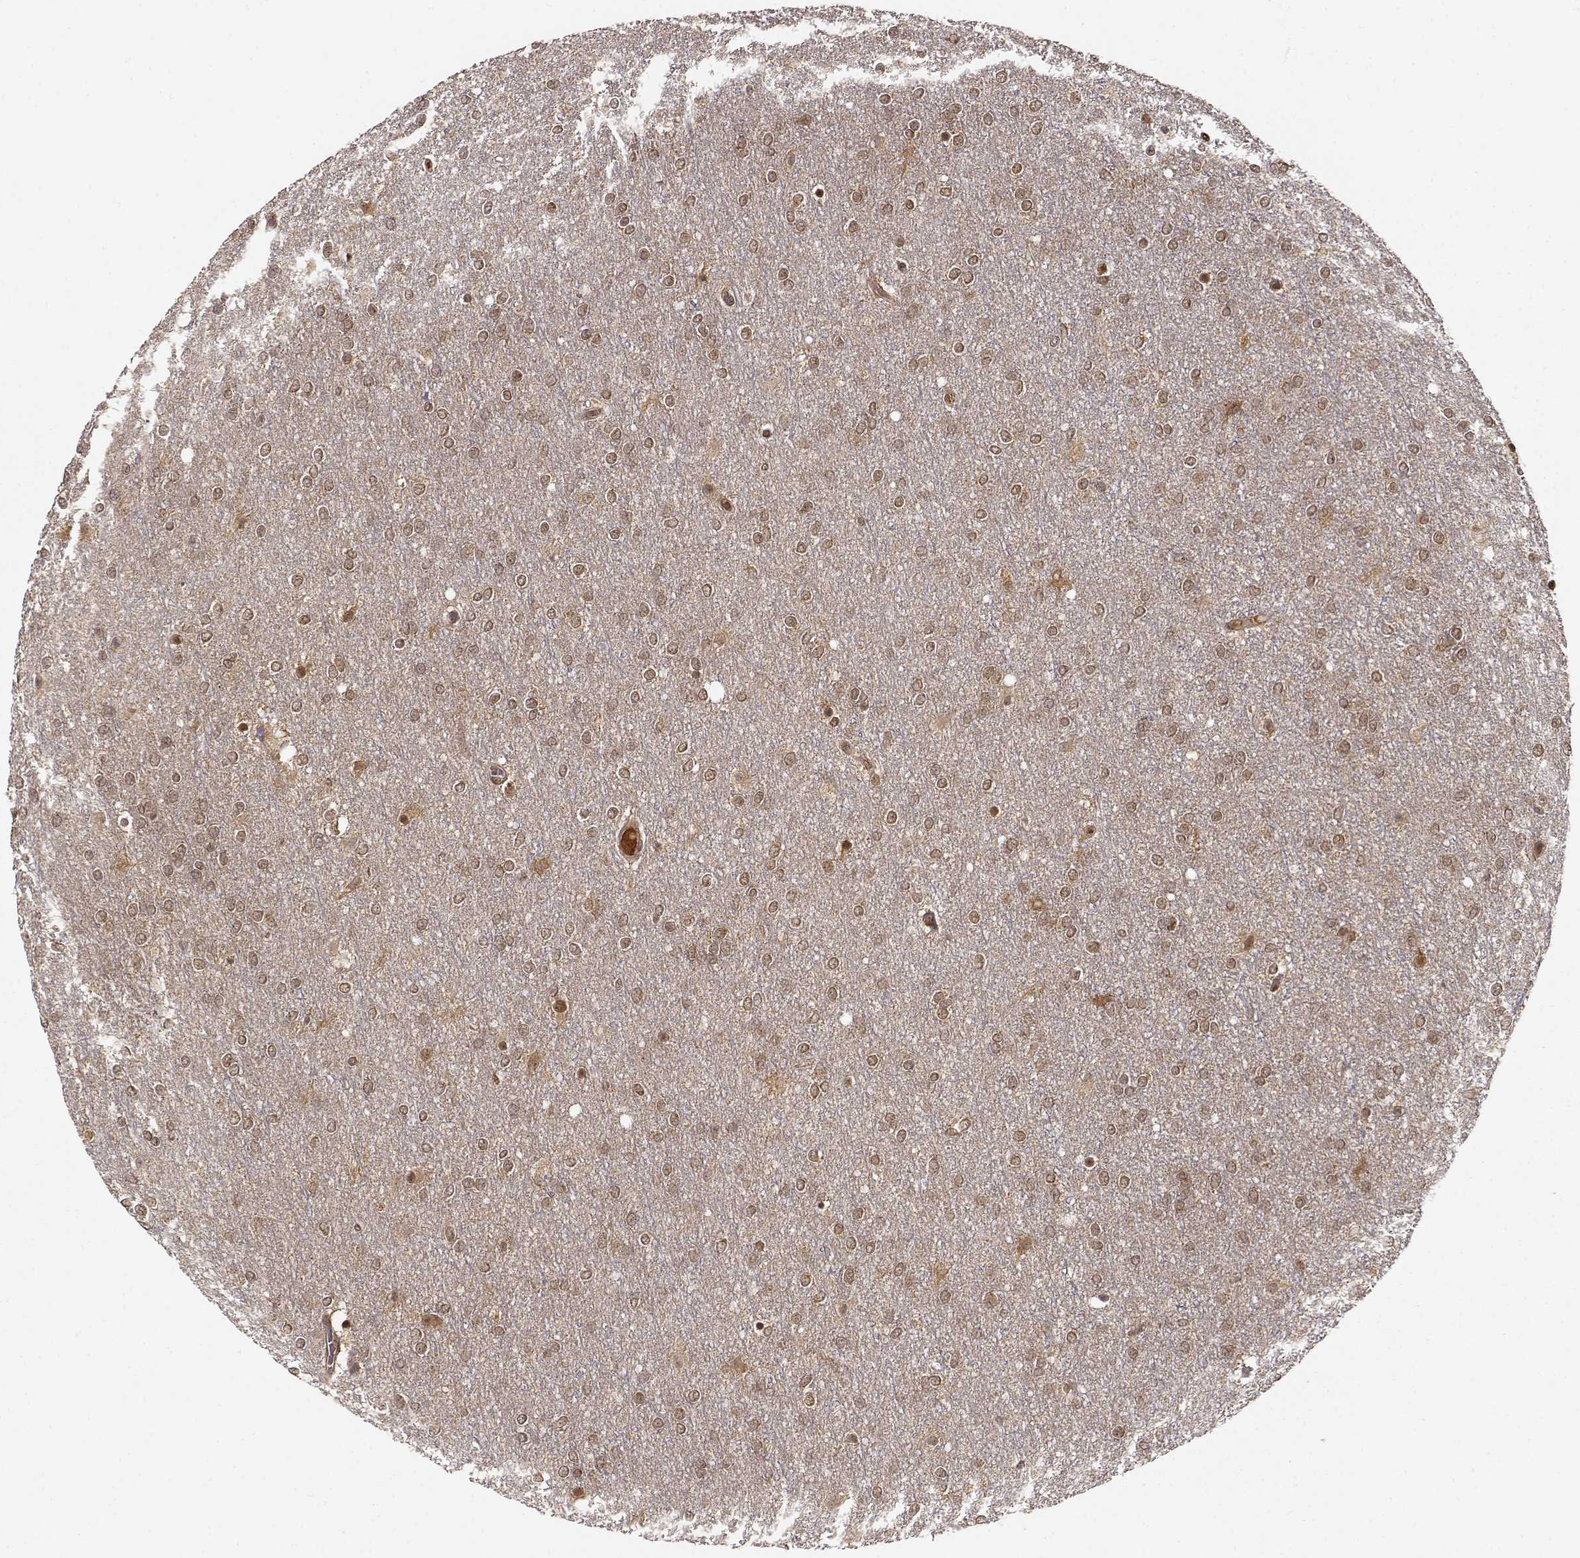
{"staining": {"intensity": "moderate", "quantity": ">75%", "location": "nuclear"}, "tissue": "glioma", "cell_type": "Tumor cells", "image_type": "cancer", "snomed": [{"axis": "morphology", "description": "Glioma, malignant, High grade"}, {"axis": "topography", "description": "Brain"}], "caption": "Glioma stained with a protein marker demonstrates moderate staining in tumor cells.", "gene": "MAEA", "patient": {"sex": "female", "age": 61}}